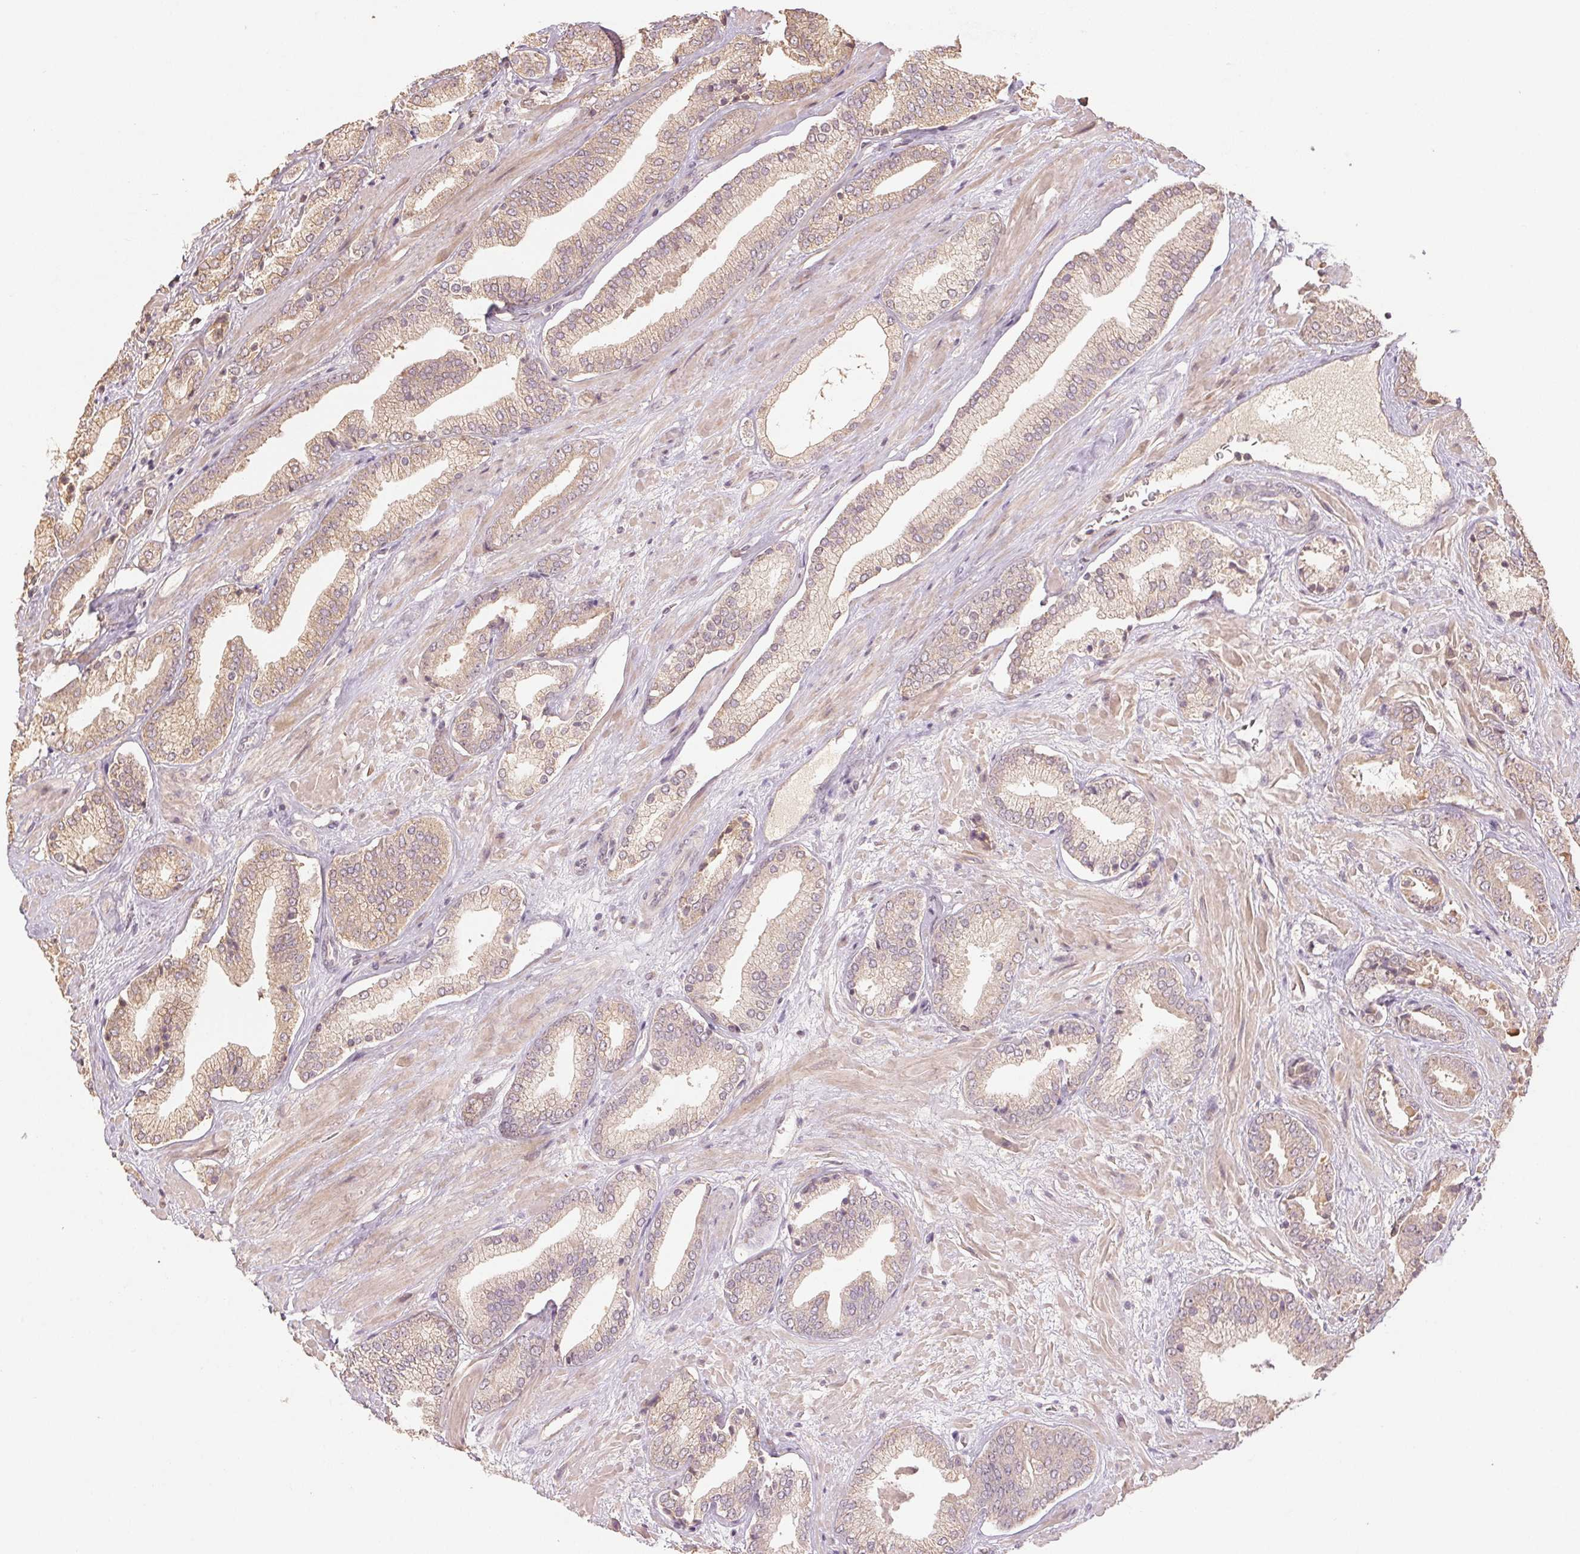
{"staining": {"intensity": "weak", "quantity": "25%-75%", "location": "cytoplasmic/membranous"}, "tissue": "prostate cancer", "cell_type": "Tumor cells", "image_type": "cancer", "snomed": [{"axis": "morphology", "description": "Adenocarcinoma, High grade"}, {"axis": "topography", "description": "Prostate"}], "caption": "Protein staining of prostate high-grade adenocarcinoma tissue shows weak cytoplasmic/membranous expression in approximately 25%-75% of tumor cells.", "gene": "COX14", "patient": {"sex": "male", "age": 56}}